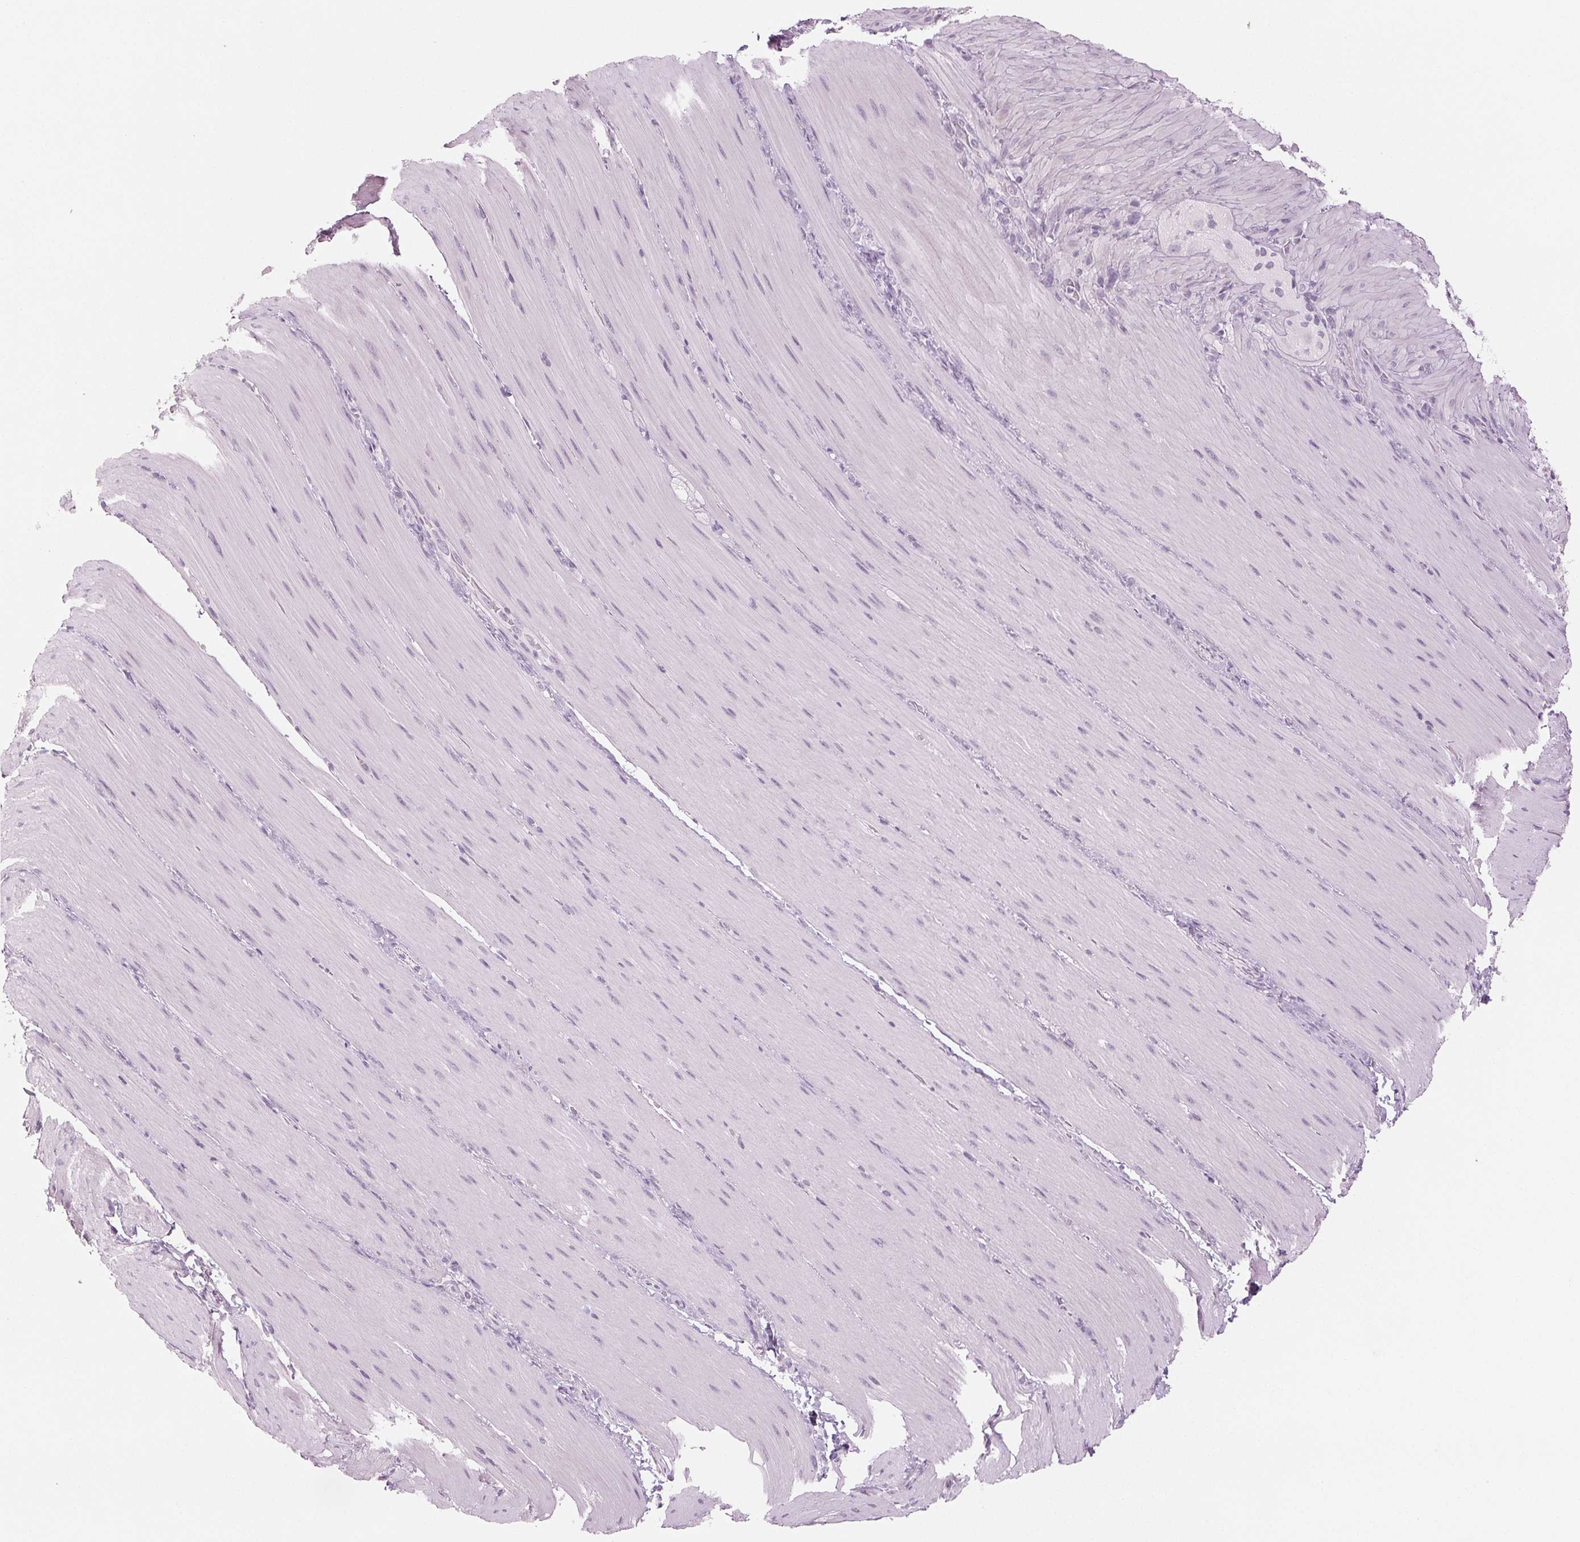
{"staining": {"intensity": "negative", "quantity": "none", "location": "none"}, "tissue": "smooth muscle", "cell_type": "Smooth muscle cells", "image_type": "normal", "snomed": [{"axis": "morphology", "description": "Normal tissue, NOS"}, {"axis": "topography", "description": "Smooth muscle"}, {"axis": "topography", "description": "Colon"}], "caption": "This is a image of immunohistochemistry staining of benign smooth muscle, which shows no staining in smooth muscle cells.", "gene": "EHHADH", "patient": {"sex": "male", "age": 73}}